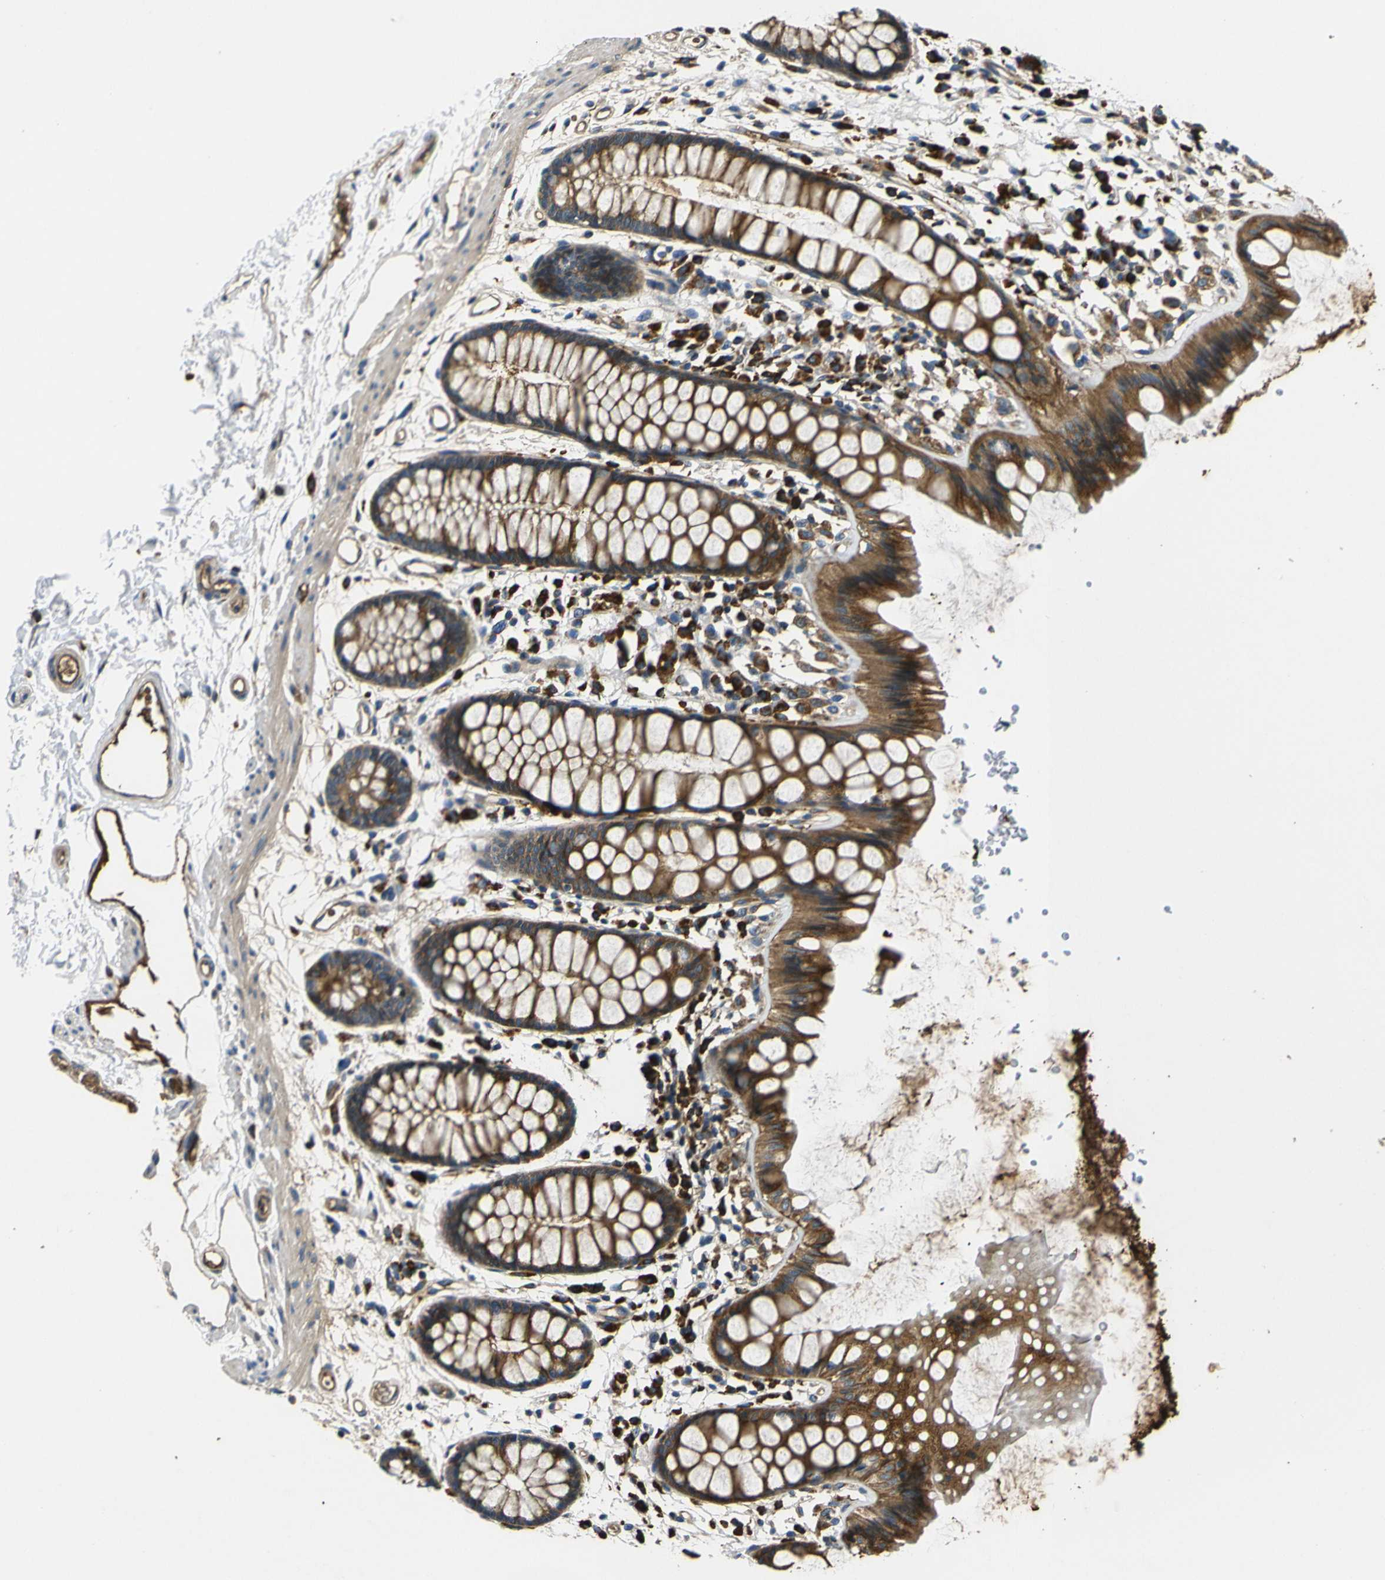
{"staining": {"intensity": "strong", "quantity": ">75%", "location": "cytoplasmic/membranous"}, "tissue": "rectum", "cell_type": "Glandular cells", "image_type": "normal", "snomed": [{"axis": "morphology", "description": "Normal tissue, NOS"}, {"axis": "topography", "description": "Rectum"}], "caption": "The photomicrograph demonstrates immunohistochemical staining of normal rectum. There is strong cytoplasmic/membranous positivity is appreciated in about >75% of glandular cells.", "gene": "RAB1B", "patient": {"sex": "female", "age": 66}}